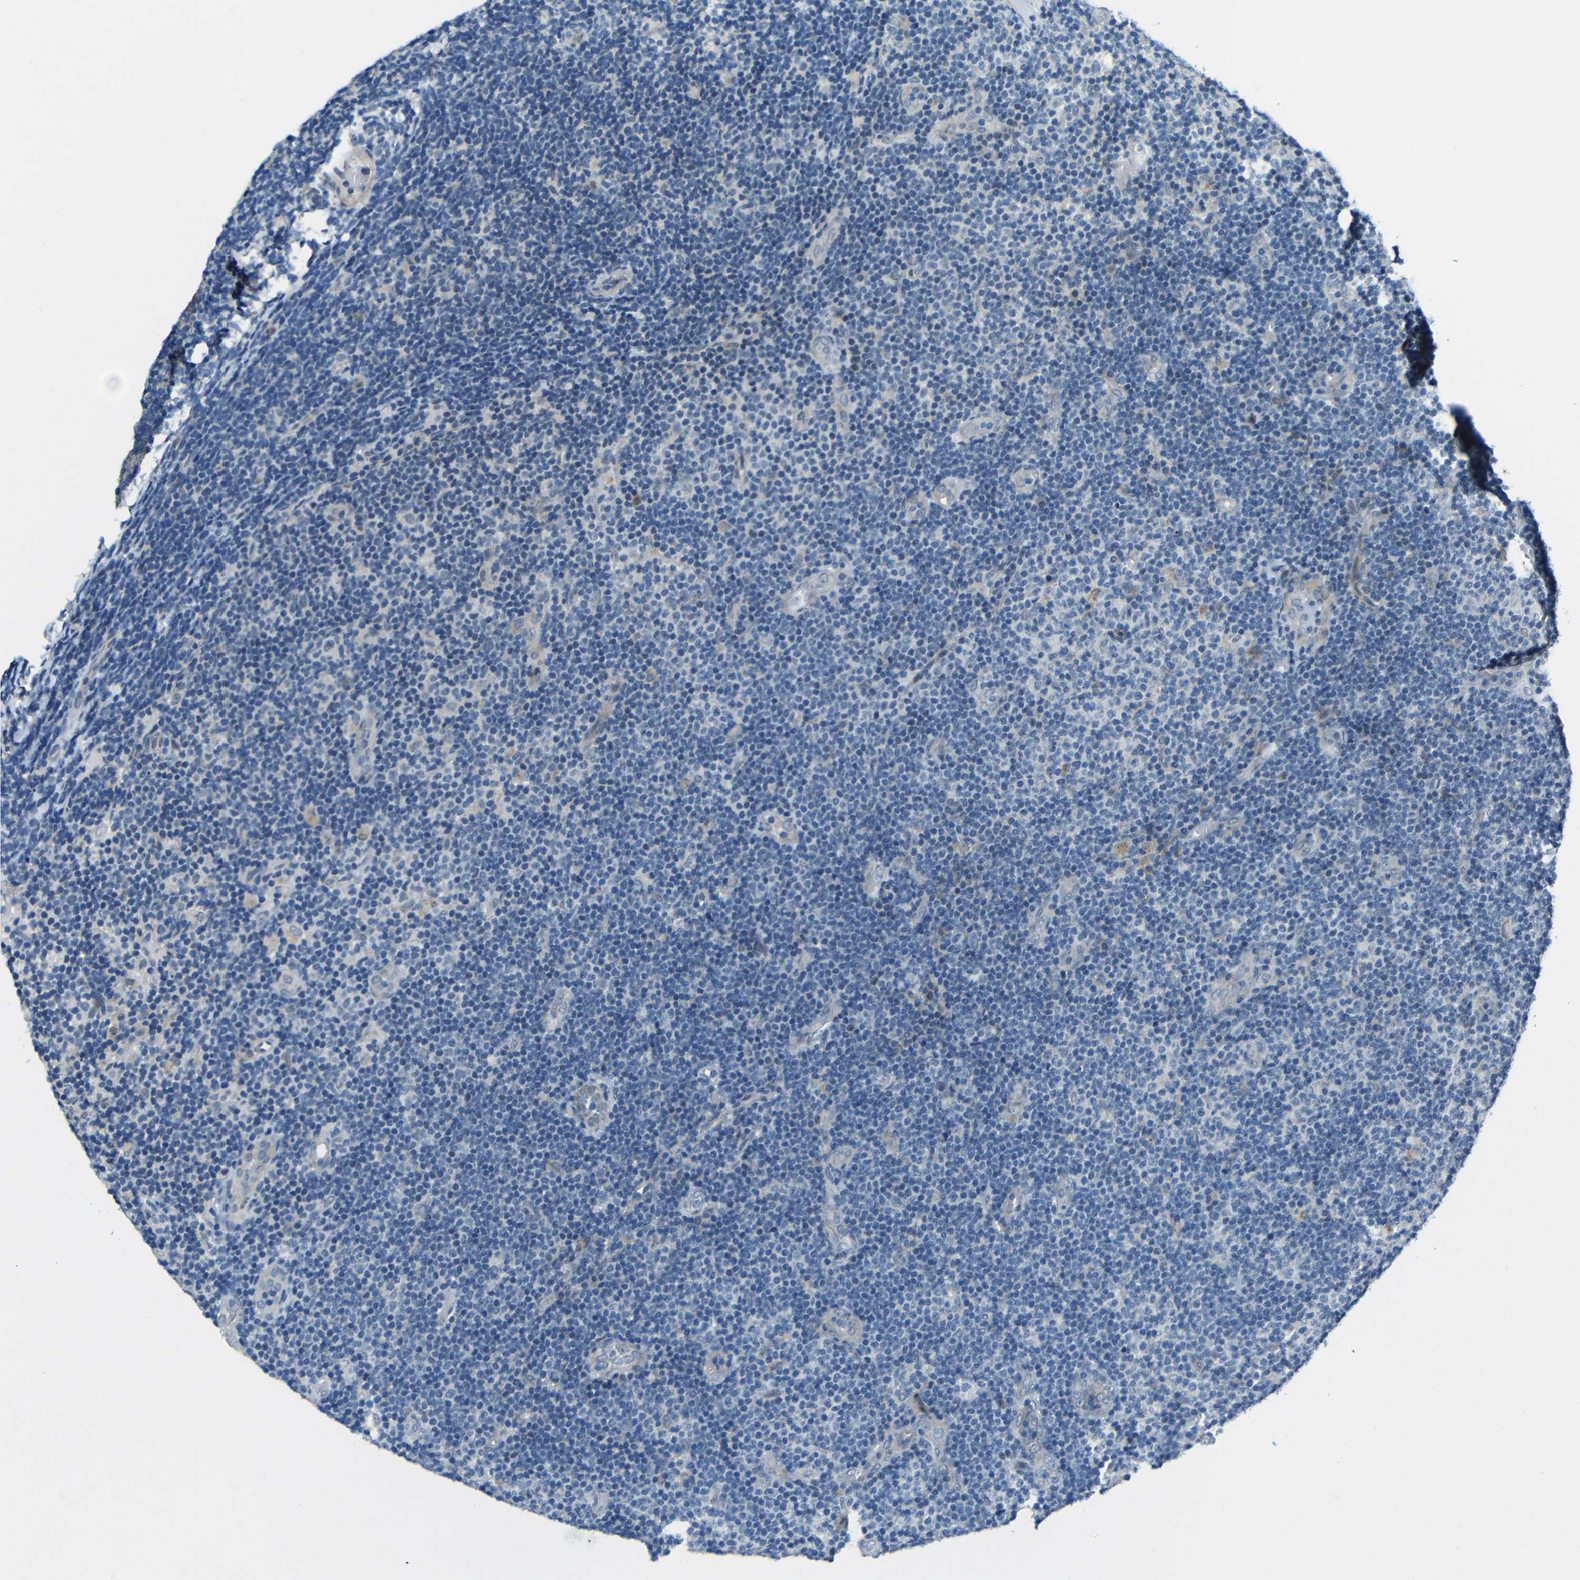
{"staining": {"intensity": "negative", "quantity": "none", "location": "none"}, "tissue": "lymphoma", "cell_type": "Tumor cells", "image_type": "cancer", "snomed": [{"axis": "morphology", "description": "Malignant lymphoma, non-Hodgkin's type, Low grade"}, {"axis": "topography", "description": "Lymph node"}], "caption": "High magnification brightfield microscopy of low-grade malignant lymphoma, non-Hodgkin's type stained with DAB (3,3'-diaminobenzidine) (brown) and counterstained with hematoxylin (blue): tumor cells show no significant expression.", "gene": "ANKRD22", "patient": {"sex": "male", "age": 83}}